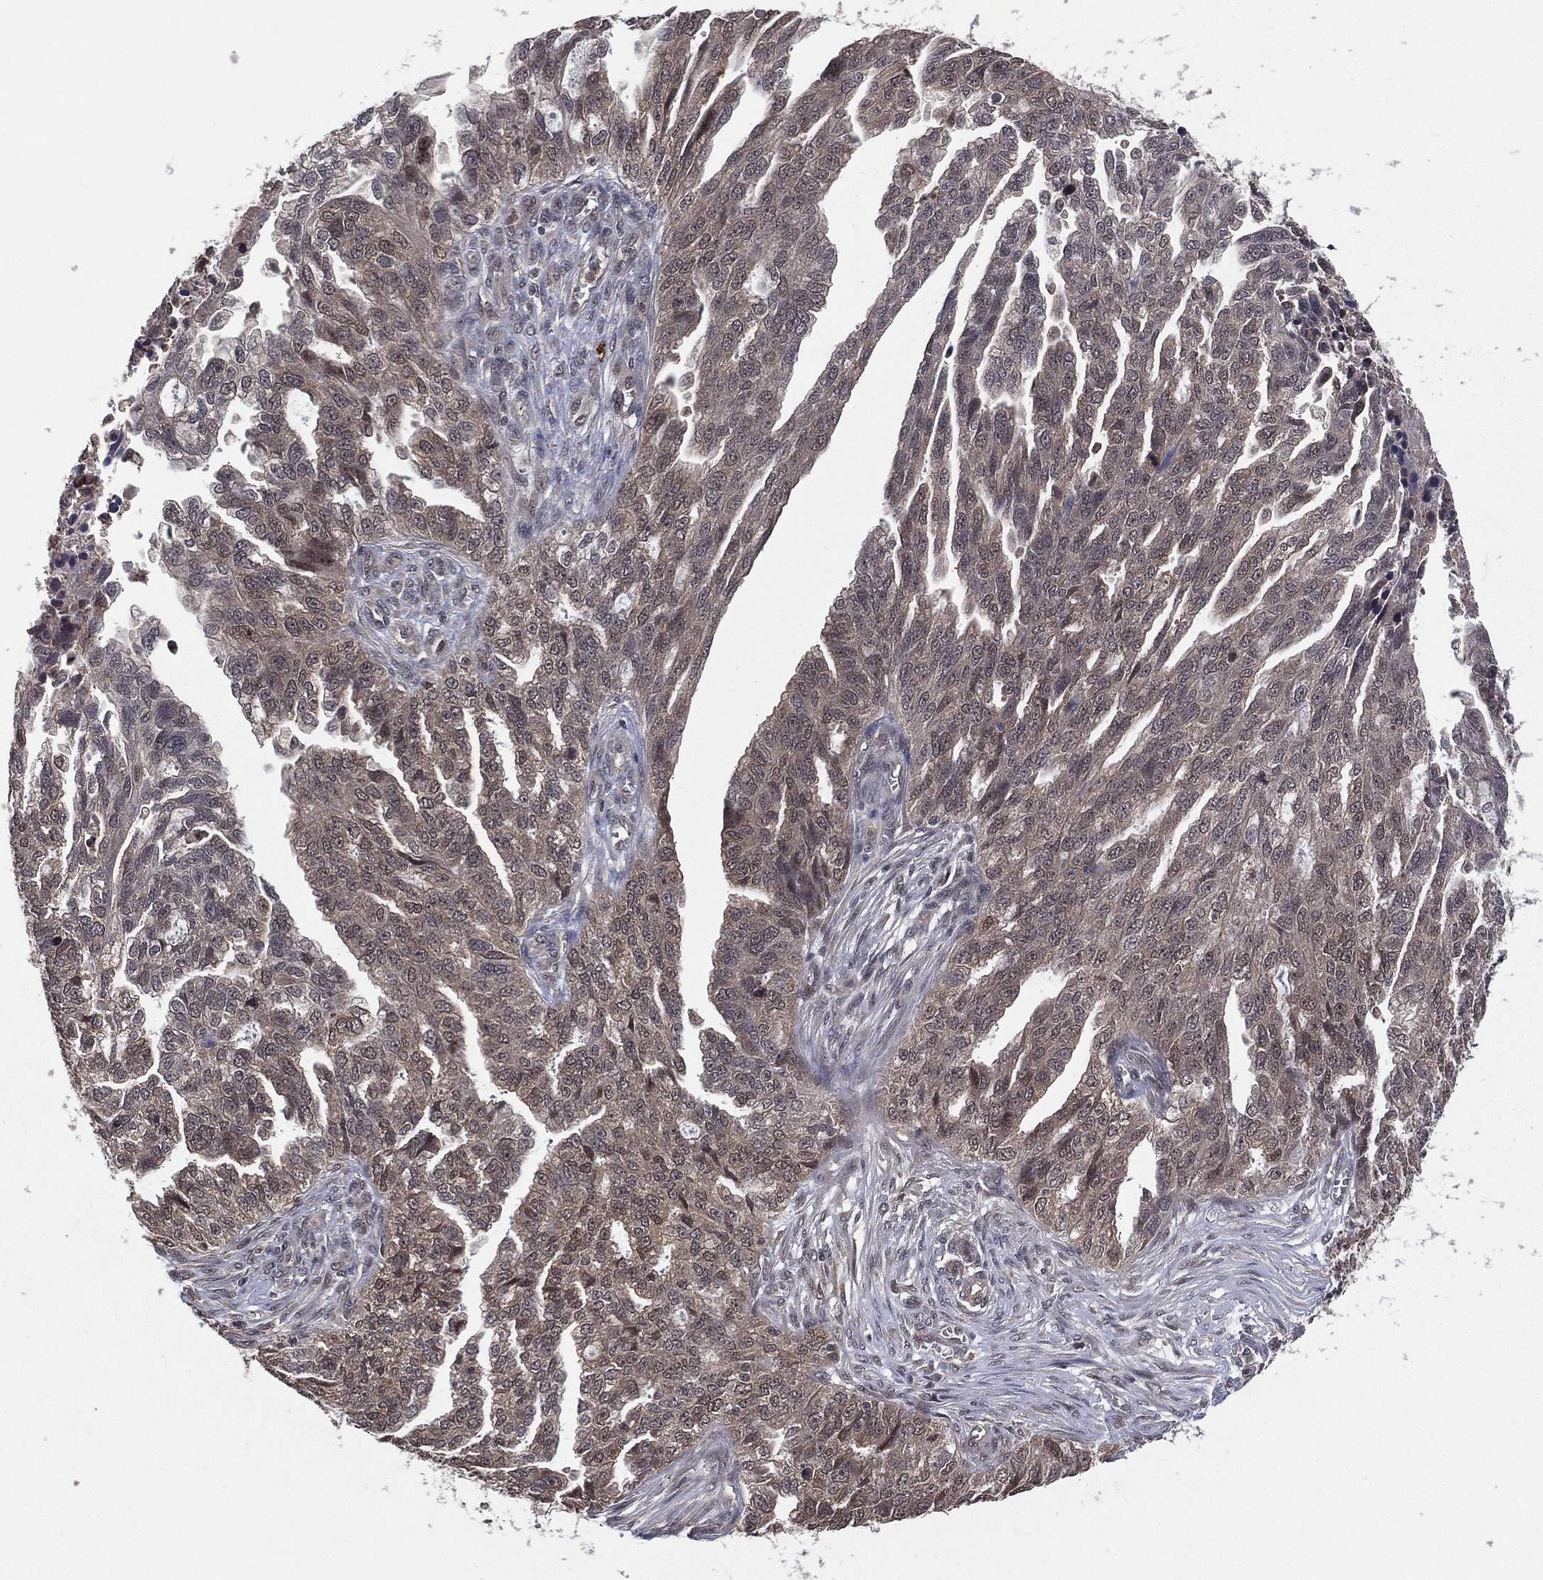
{"staining": {"intensity": "negative", "quantity": "none", "location": "none"}, "tissue": "ovarian cancer", "cell_type": "Tumor cells", "image_type": "cancer", "snomed": [{"axis": "morphology", "description": "Cystadenocarcinoma, serous, NOS"}, {"axis": "topography", "description": "Ovary"}], "caption": "Serous cystadenocarcinoma (ovarian) stained for a protein using immunohistochemistry (IHC) demonstrates no staining tumor cells.", "gene": "ATG4B", "patient": {"sex": "female", "age": 51}}